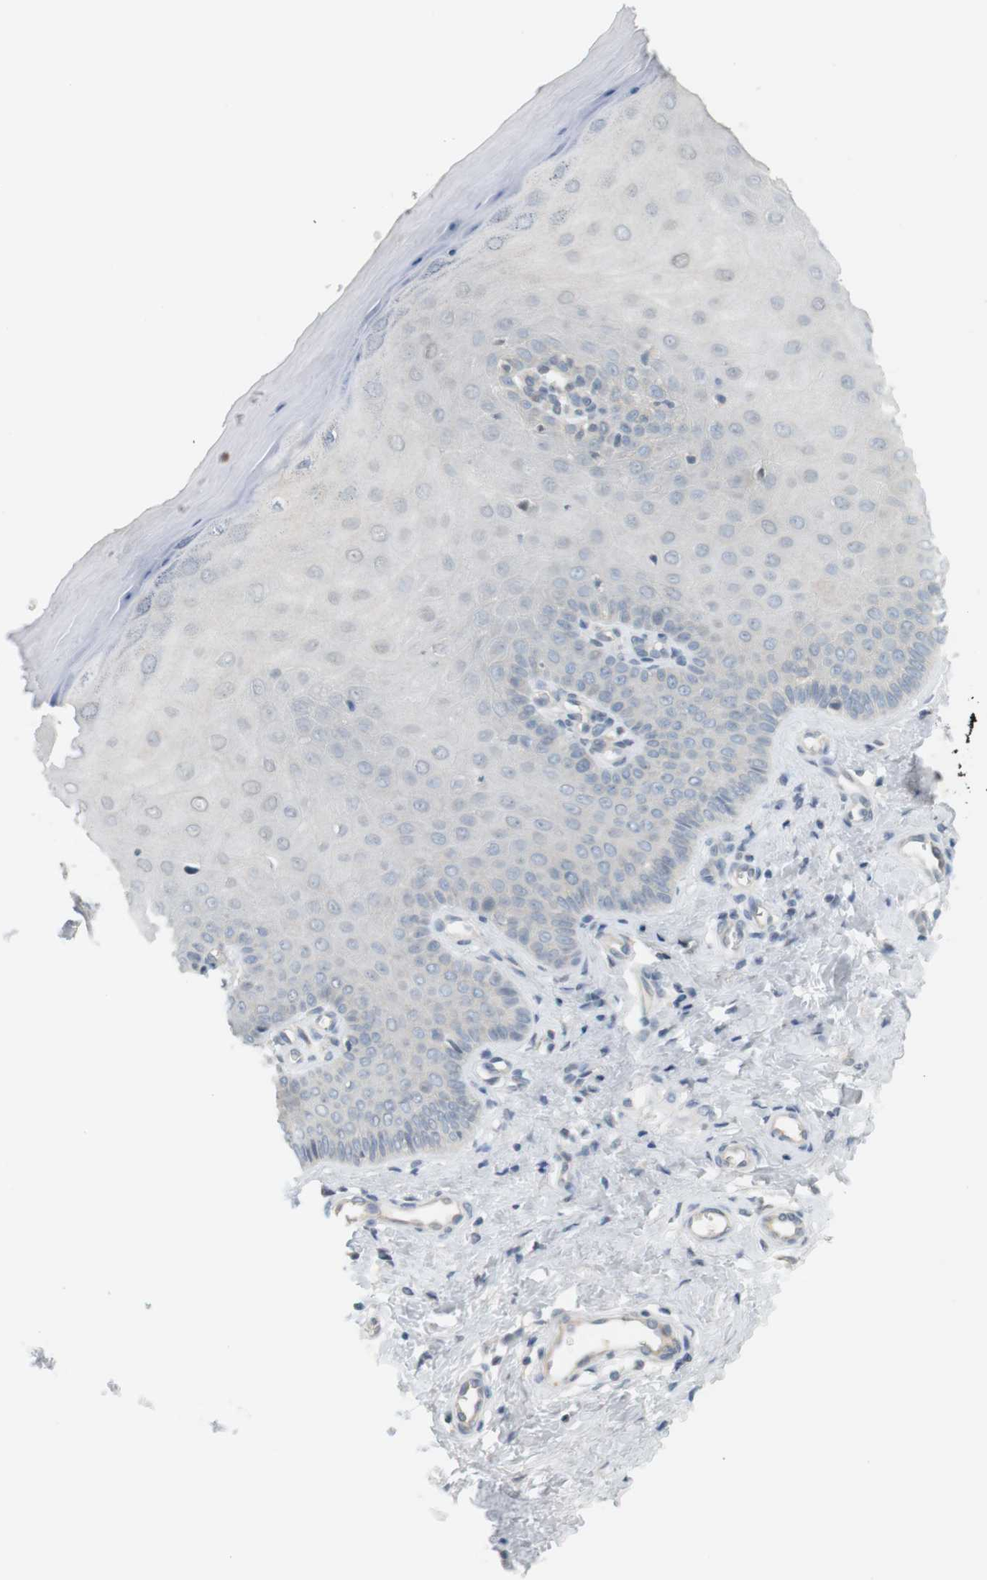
{"staining": {"intensity": "weak", "quantity": "25%-75%", "location": "cytoplasmic/membranous"}, "tissue": "cervix", "cell_type": "Glandular cells", "image_type": "normal", "snomed": [{"axis": "morphology", "description": "Normal tissue, NOS"}, {"axis": "topography", "description": "Cervix"}], "caption": "Immunohistochemistry (IHC) (DAB (3,3'-diaminobenzidine)) staining of normal cervix displays weak cytoplasmic/membranous protein positivity in approximately 25%-75% of glandular cells.", "gene": "CREB3L2", "patient": {"sex": "female", "age": 55}}